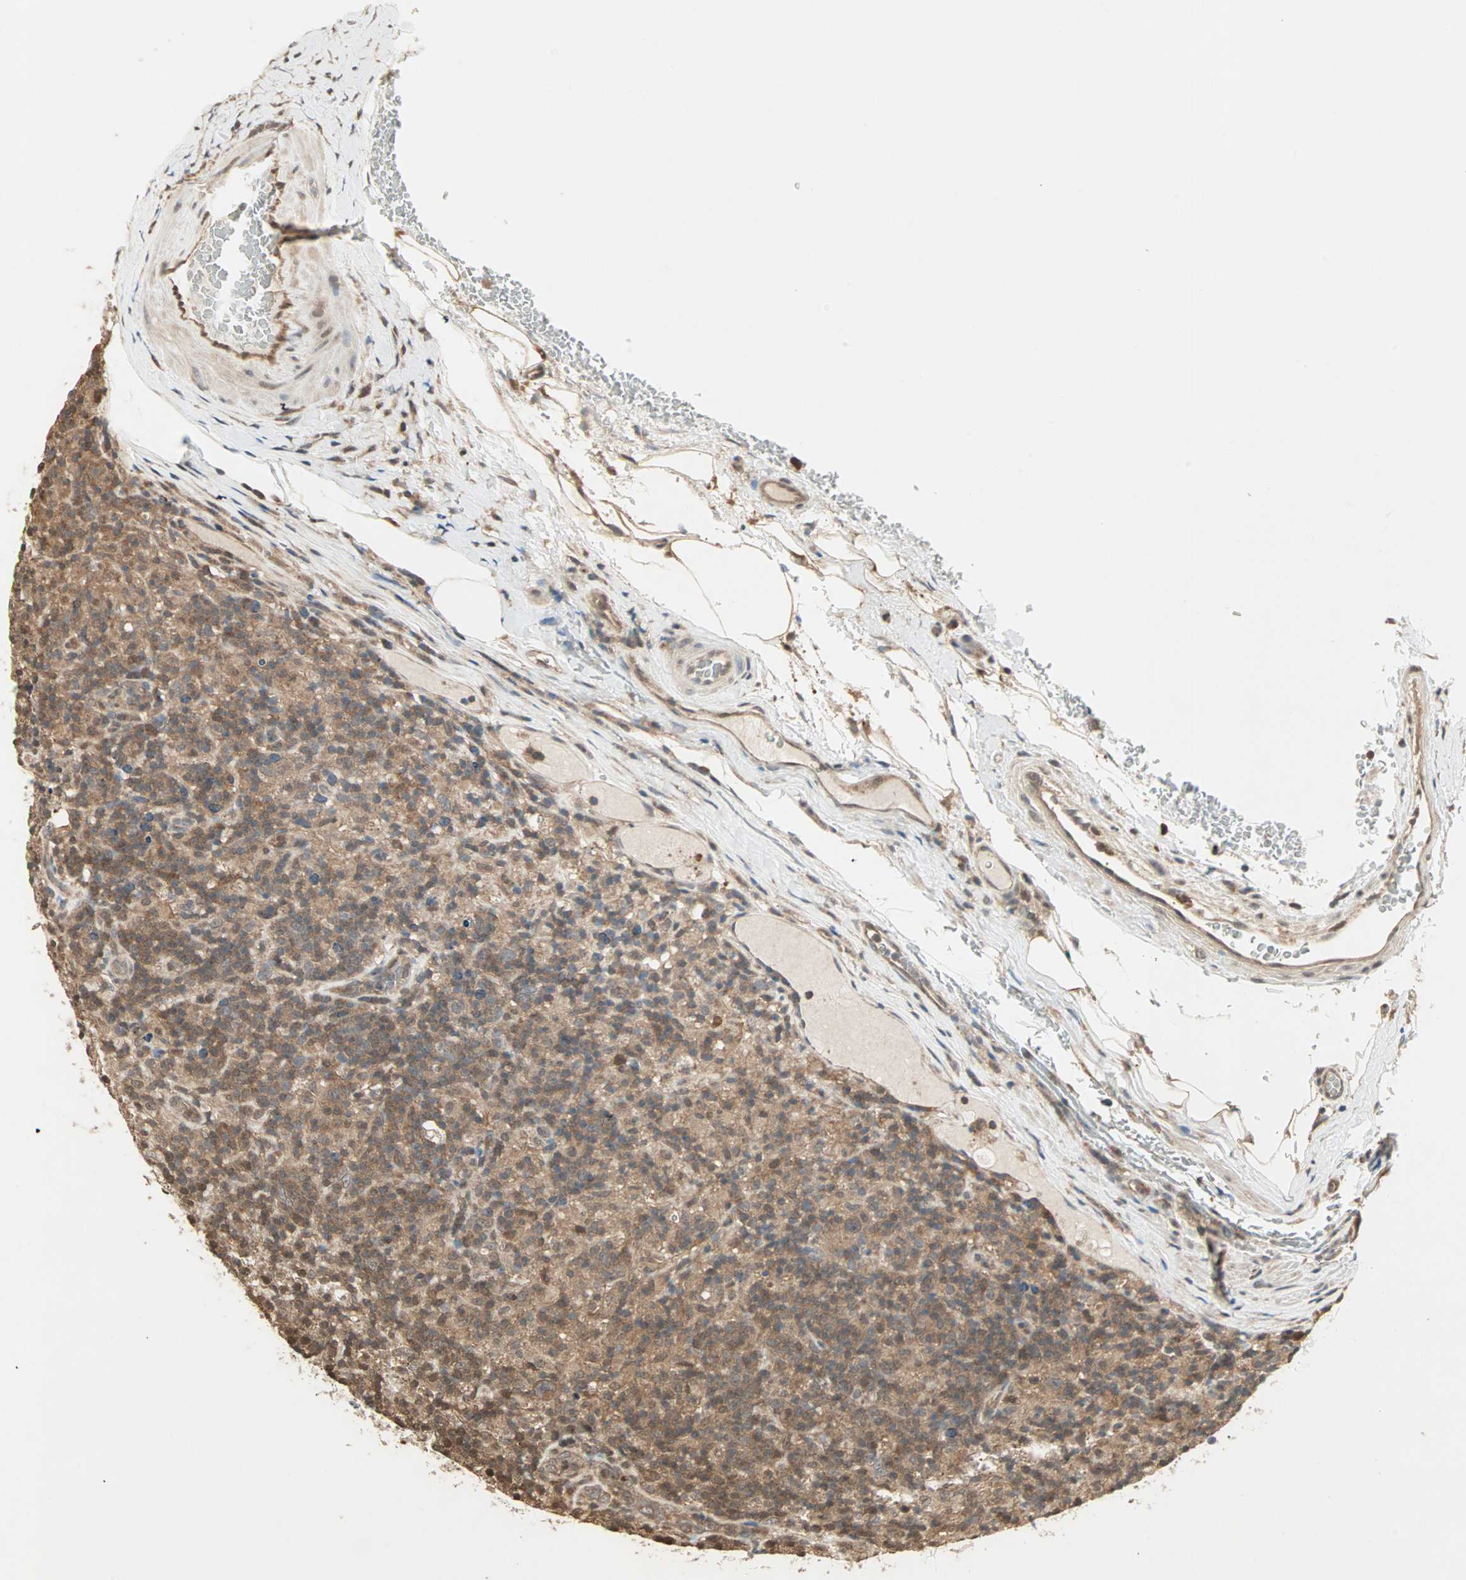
{"staining": {"intensity": "moderate", "quantity": ">75%", "location": "cytoplasmic/membranous"}, "tissue": "lymphoma", "cell_type": "Tumor cells", "image_type": "cancer", "snomed": [{"axis": "morphology", "description": "Hodgkin's disease, NOS"}, {"axis": "topography", "description": "Lymph node"}], "caption": "IHC of Hodgkin's disease shows medium levels of moderate cytoplasmic/membranous expression in about >75% of tumor cells.", "gene": "DRG2", "patient": {"sex": "male", "age": 70}}